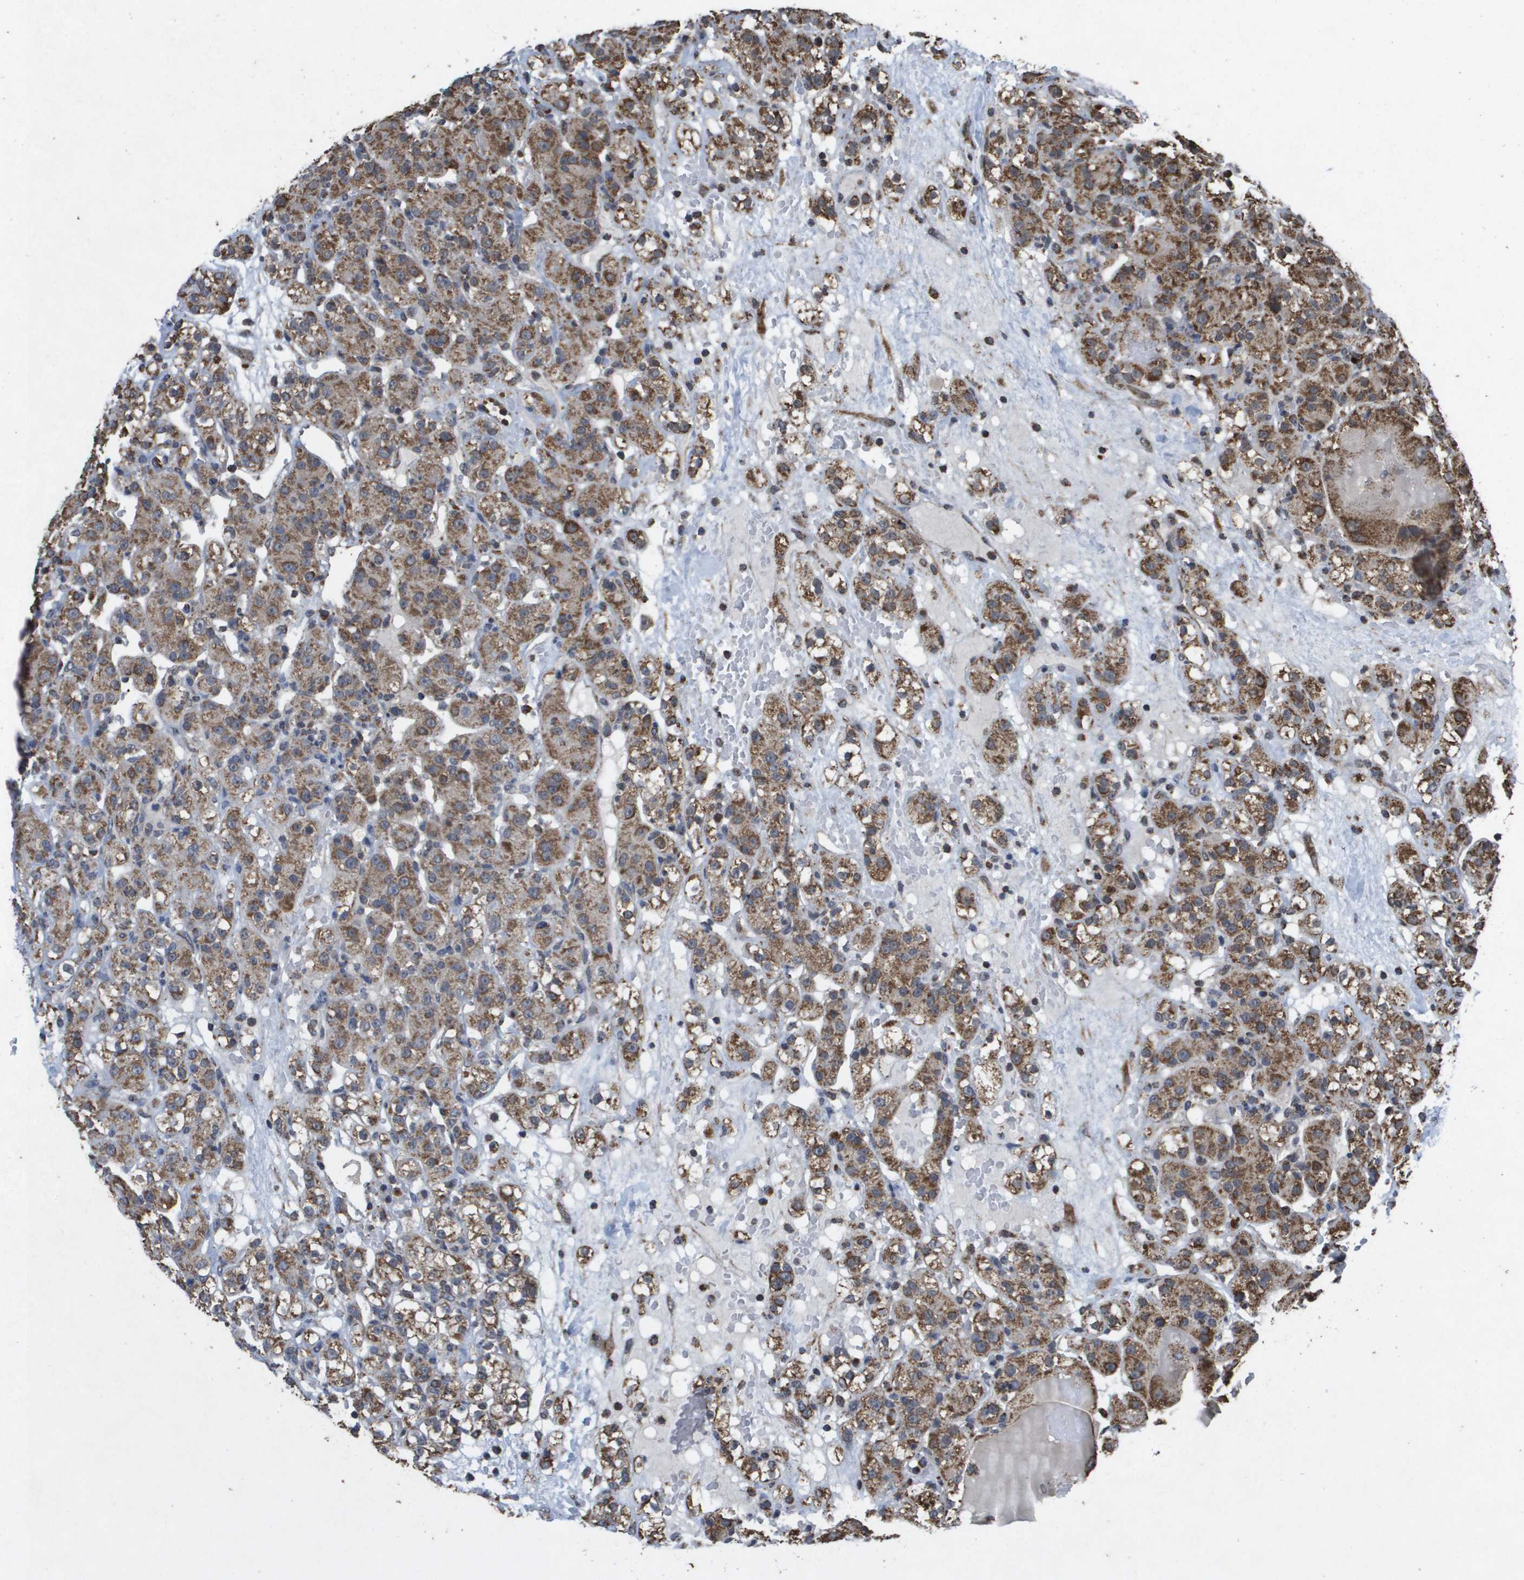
{"staining": {"intensity": "moderate", "quantity": ">75%", "location": "cytoplasmic/membranous"}, "tissue": "renal cancer", "cell_type": "Tumor cells", "image_type": "cancer", "snomed": [{"axis": "morphology", "description": "Normal tissue, NOS"}, {"axis": "morphology", "description": "Adenocarcinoma, NOS"}, {"axis": "topography", "description": "Kidney"}], "caption": "Renal adenocarcinoma stained with DAB (3,3'-diaminobenzidine) immunohistochemistry (IHC) reveals medium levels of moderate cytoplasmic/membranous staining in about >75% of tumor cells.", "gene": "HSPE1", "patient": {"sex": "male", "age": 61}}